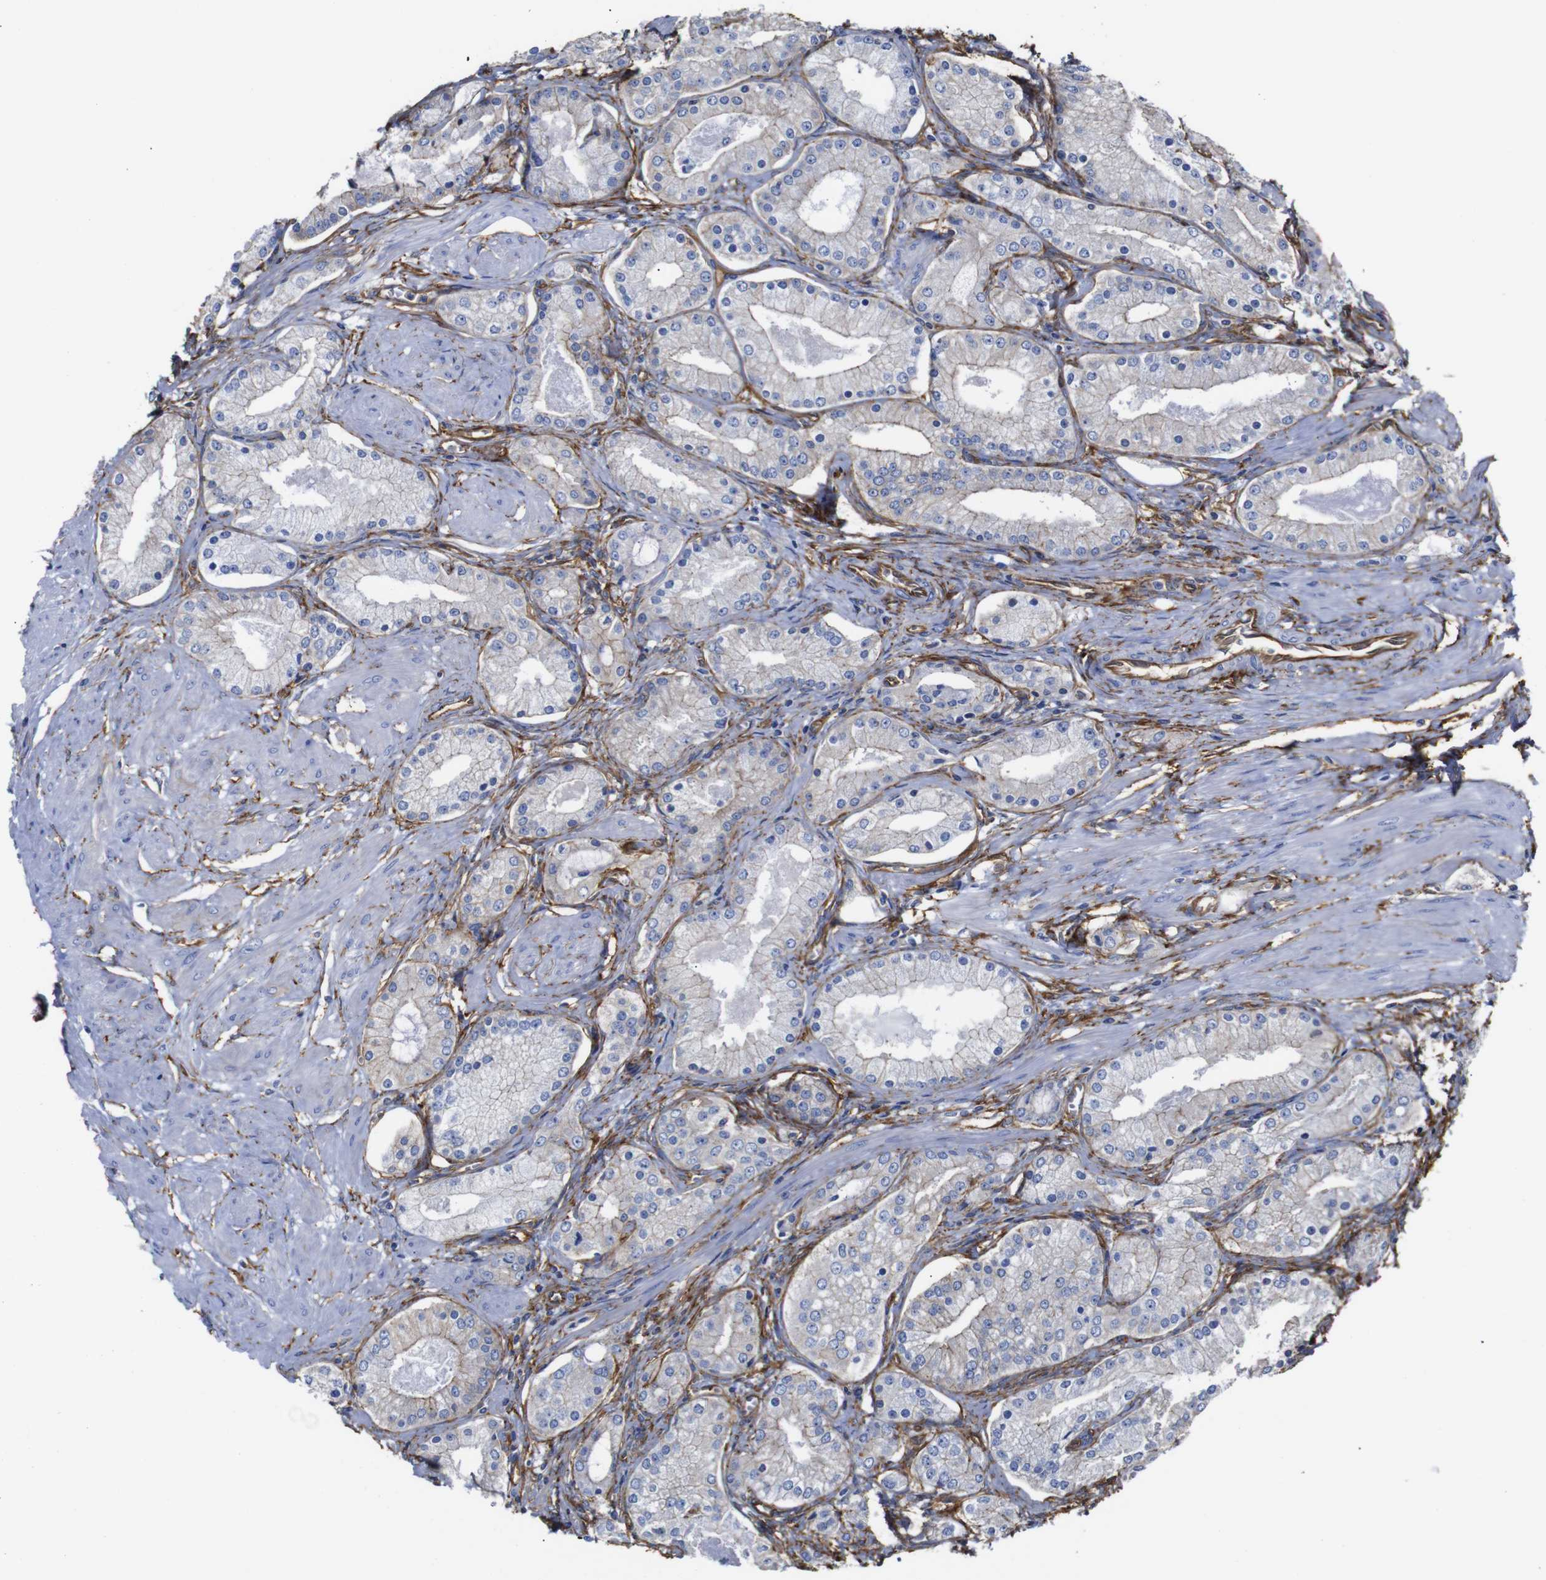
{"staining": {"intensity": "negative", "quantity": "none", "location": "none"}, "tissue": "prostate cancer", "cell_type": "Tumor cells", "image_type": "cancer", "snomed": [{"axis": "morphology", "description": "Adenocarcinoma, High grade"}, {"axis": "topography", "description": "Prostate"}], "caption": "DAB (3,3'-diaminobenzidine) immunohistochemical staining of human prostate cancer (adenocarcinoma (high-grade)) displays no significant expression in tumor cells.", "gene": "SPTBN1", "patient": {"sex": "male", "age": 66}}